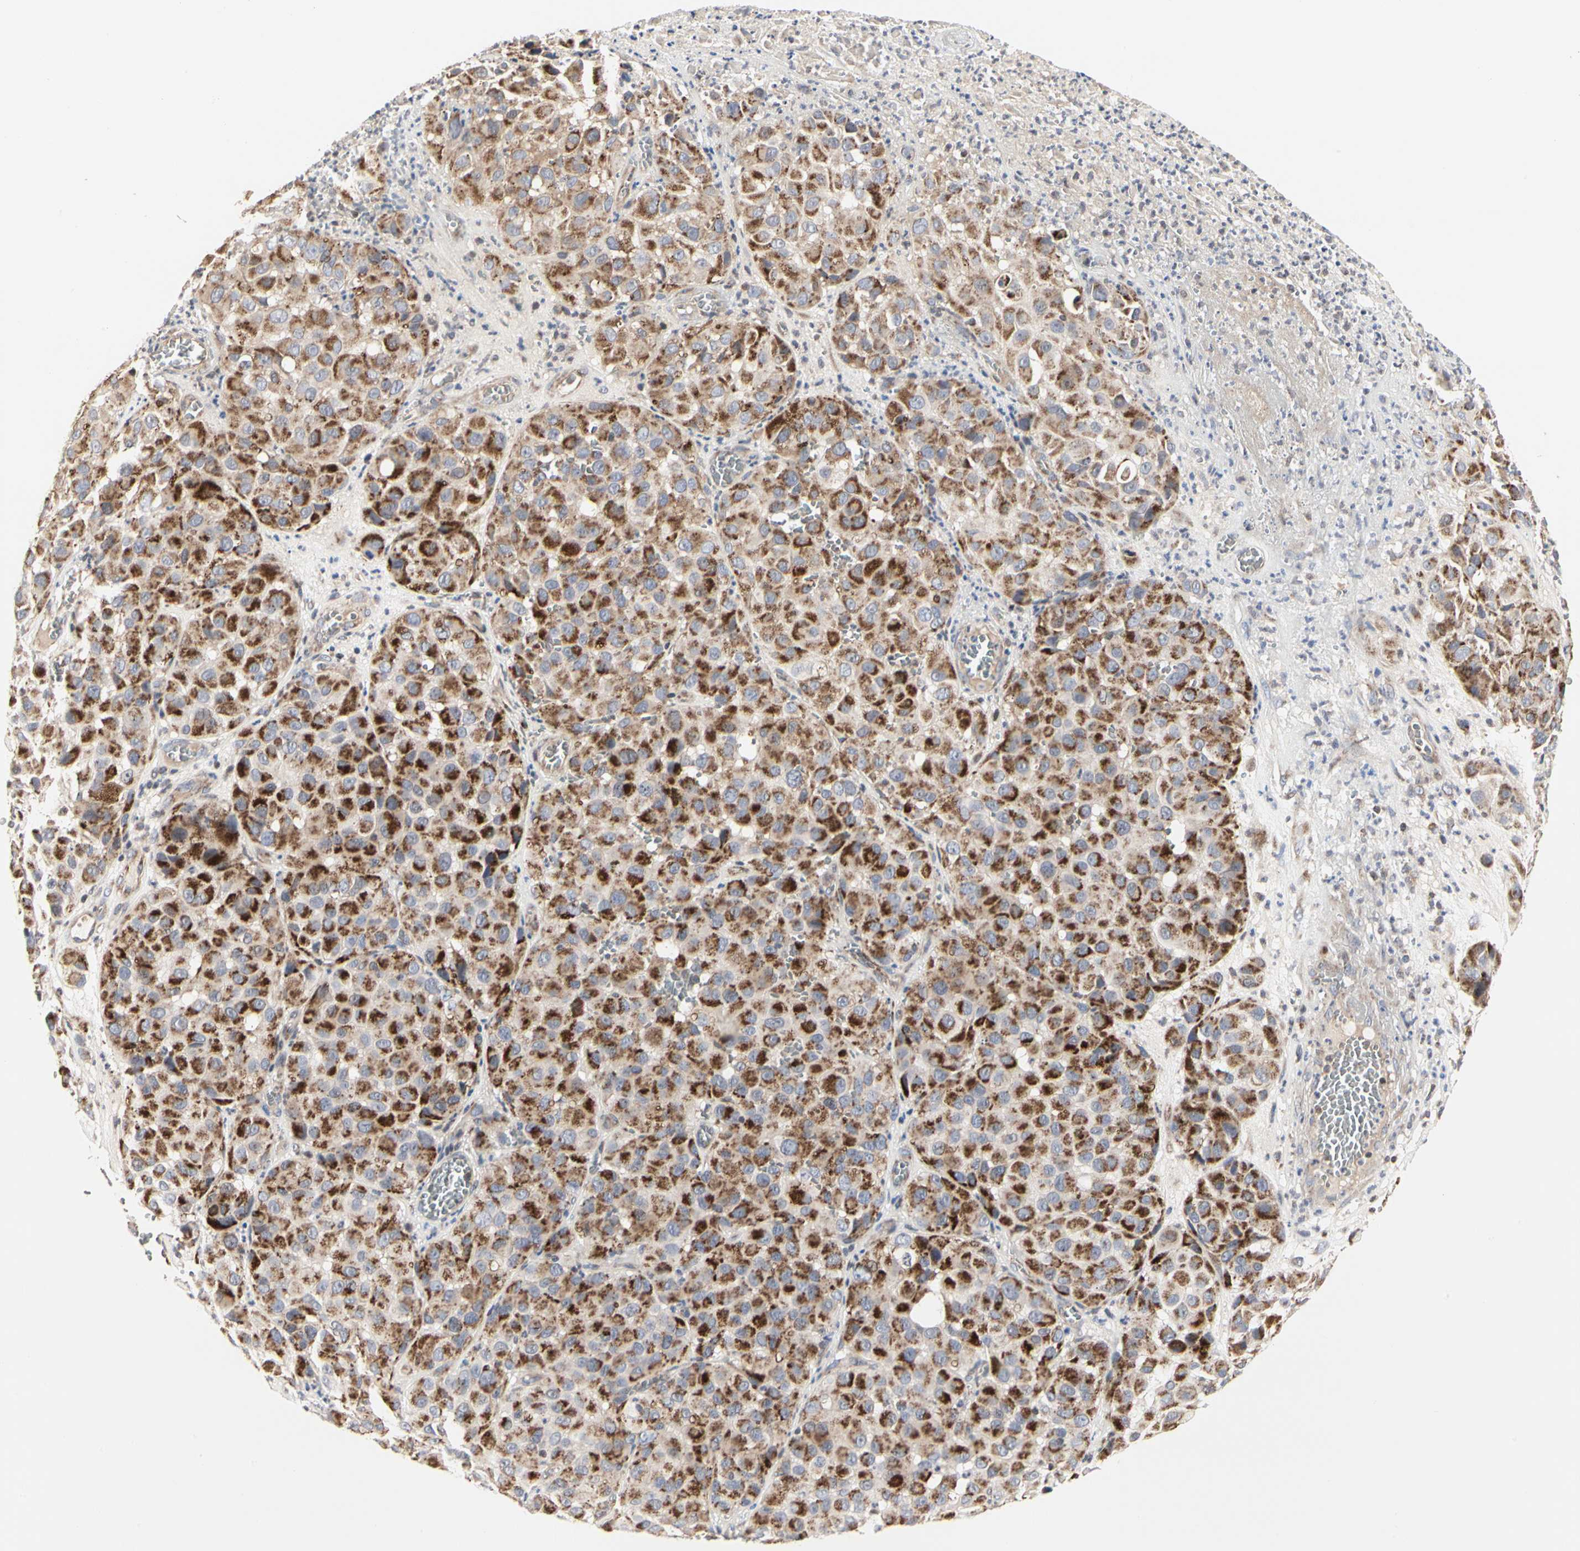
{"staining": {"intensity": "strong", "quantity": ">75%", "location": "cytoplasmic/membranous"}, "tissue": "melanoma", "cell_type": "Tumor cells", "image_type": "cancer", "snomed": [{"axis": "morphology", "description": "Malignant melanoma, NOS"}, {"axis": "topography", "description": "Skin"}], "caption": "Protein staining reveals strong cytoplasmic/membranous positivity in approximately >75% of tumor cells in malignant melanoma.", "gene": "TSKU", "patient": {"sex": "female", "age": 21}}